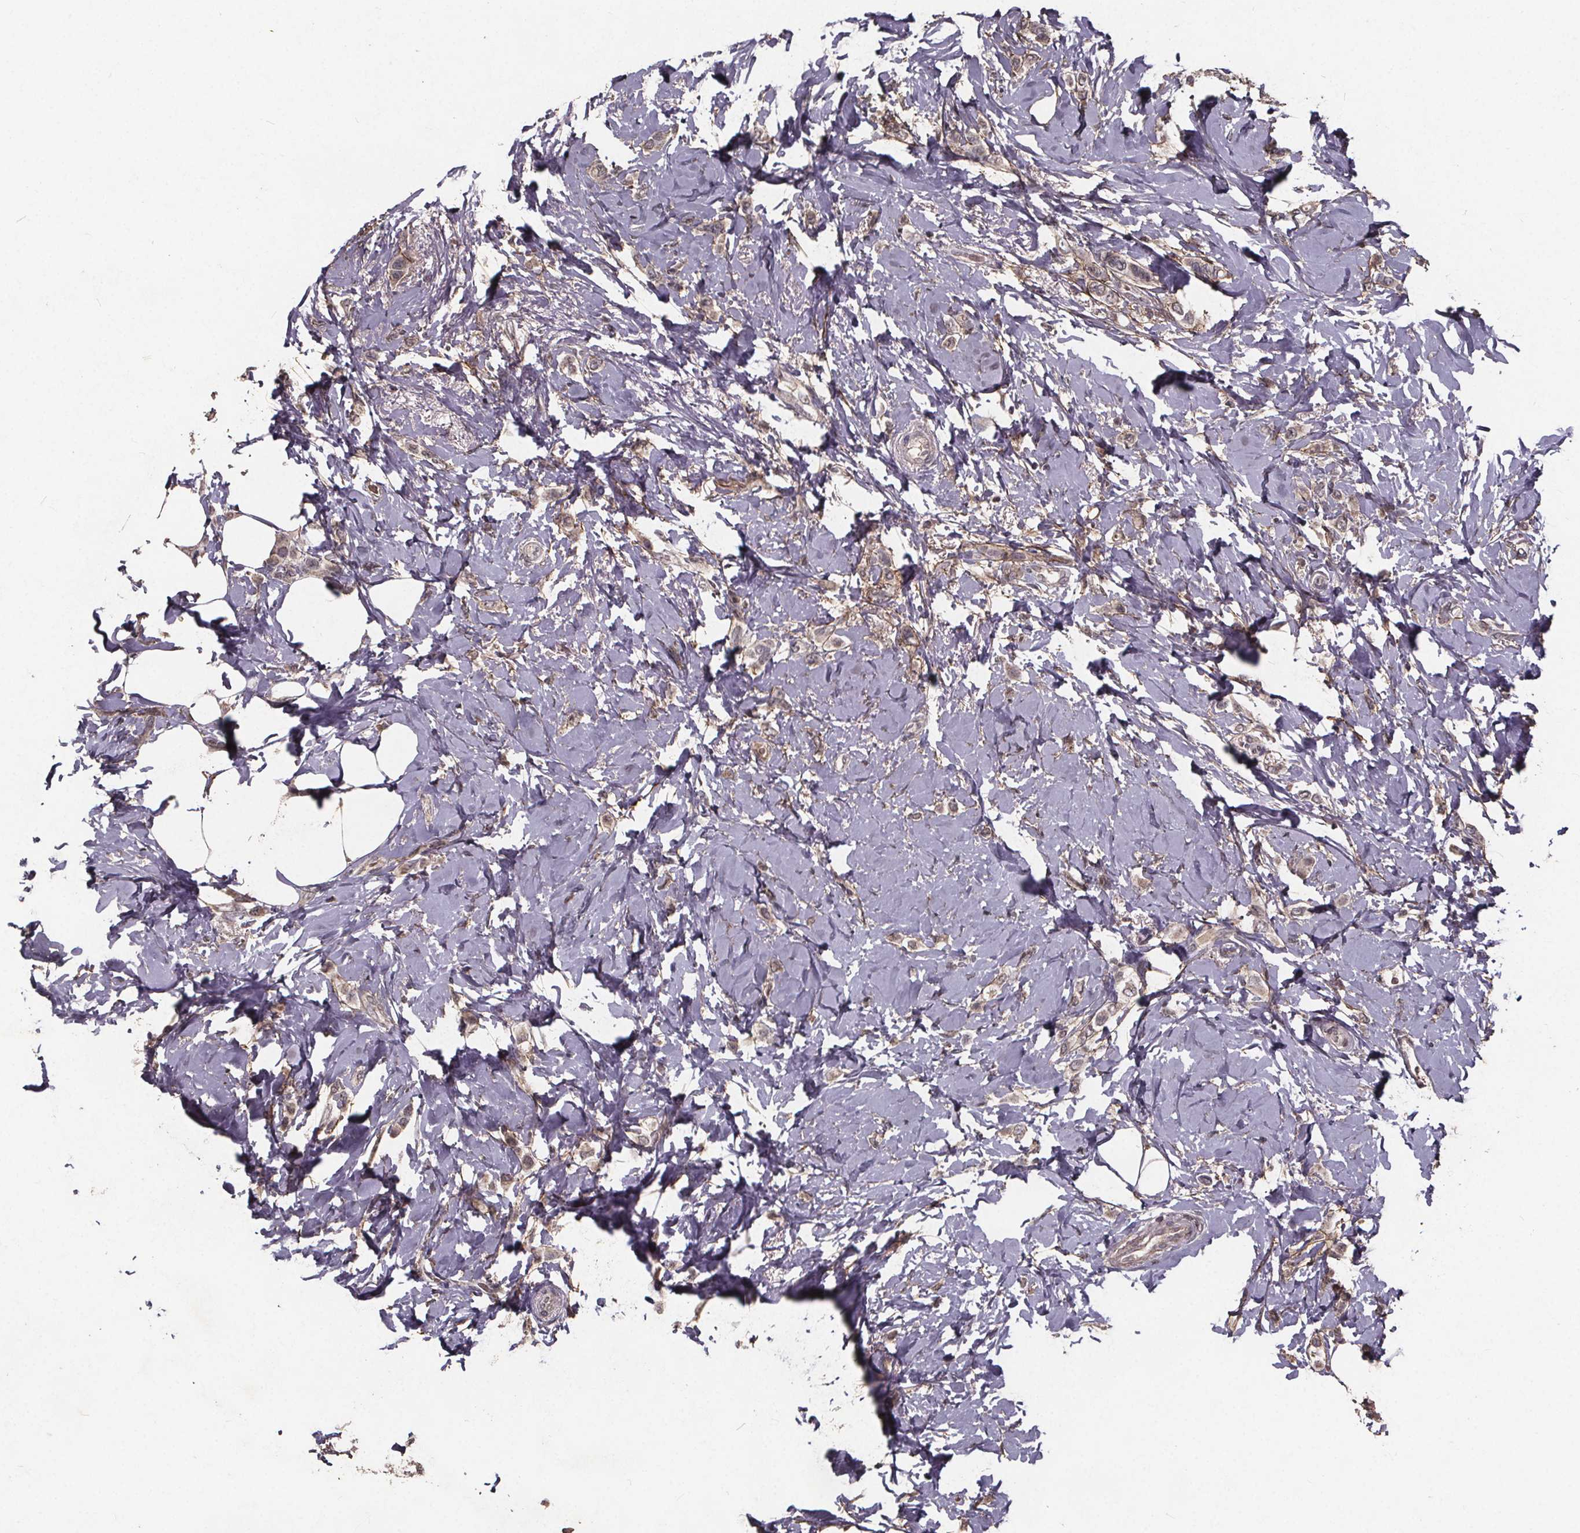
{"staining": {"intensity": "weak", "quantity": "25%-75%", "location": "cytoplasmic/membranous"}, "tissue": "breast cancer", "cell_type": "Tumor cells", "image_type": "cancer", "snomed": [{"axis": "morphology", "description": "Lobular carcinoma"}, {"axis": "topography", "description": "Breast"}], "caption": "The histopathology image shows immunohistochemical staining of breast cancer (lobular carcinoma). There is weak cytoplasmic/membranous staining is identified in about 25%-75% of tumor cells.", "gene": "GPX3", "patient": {"sex": "female", "age": 66}}